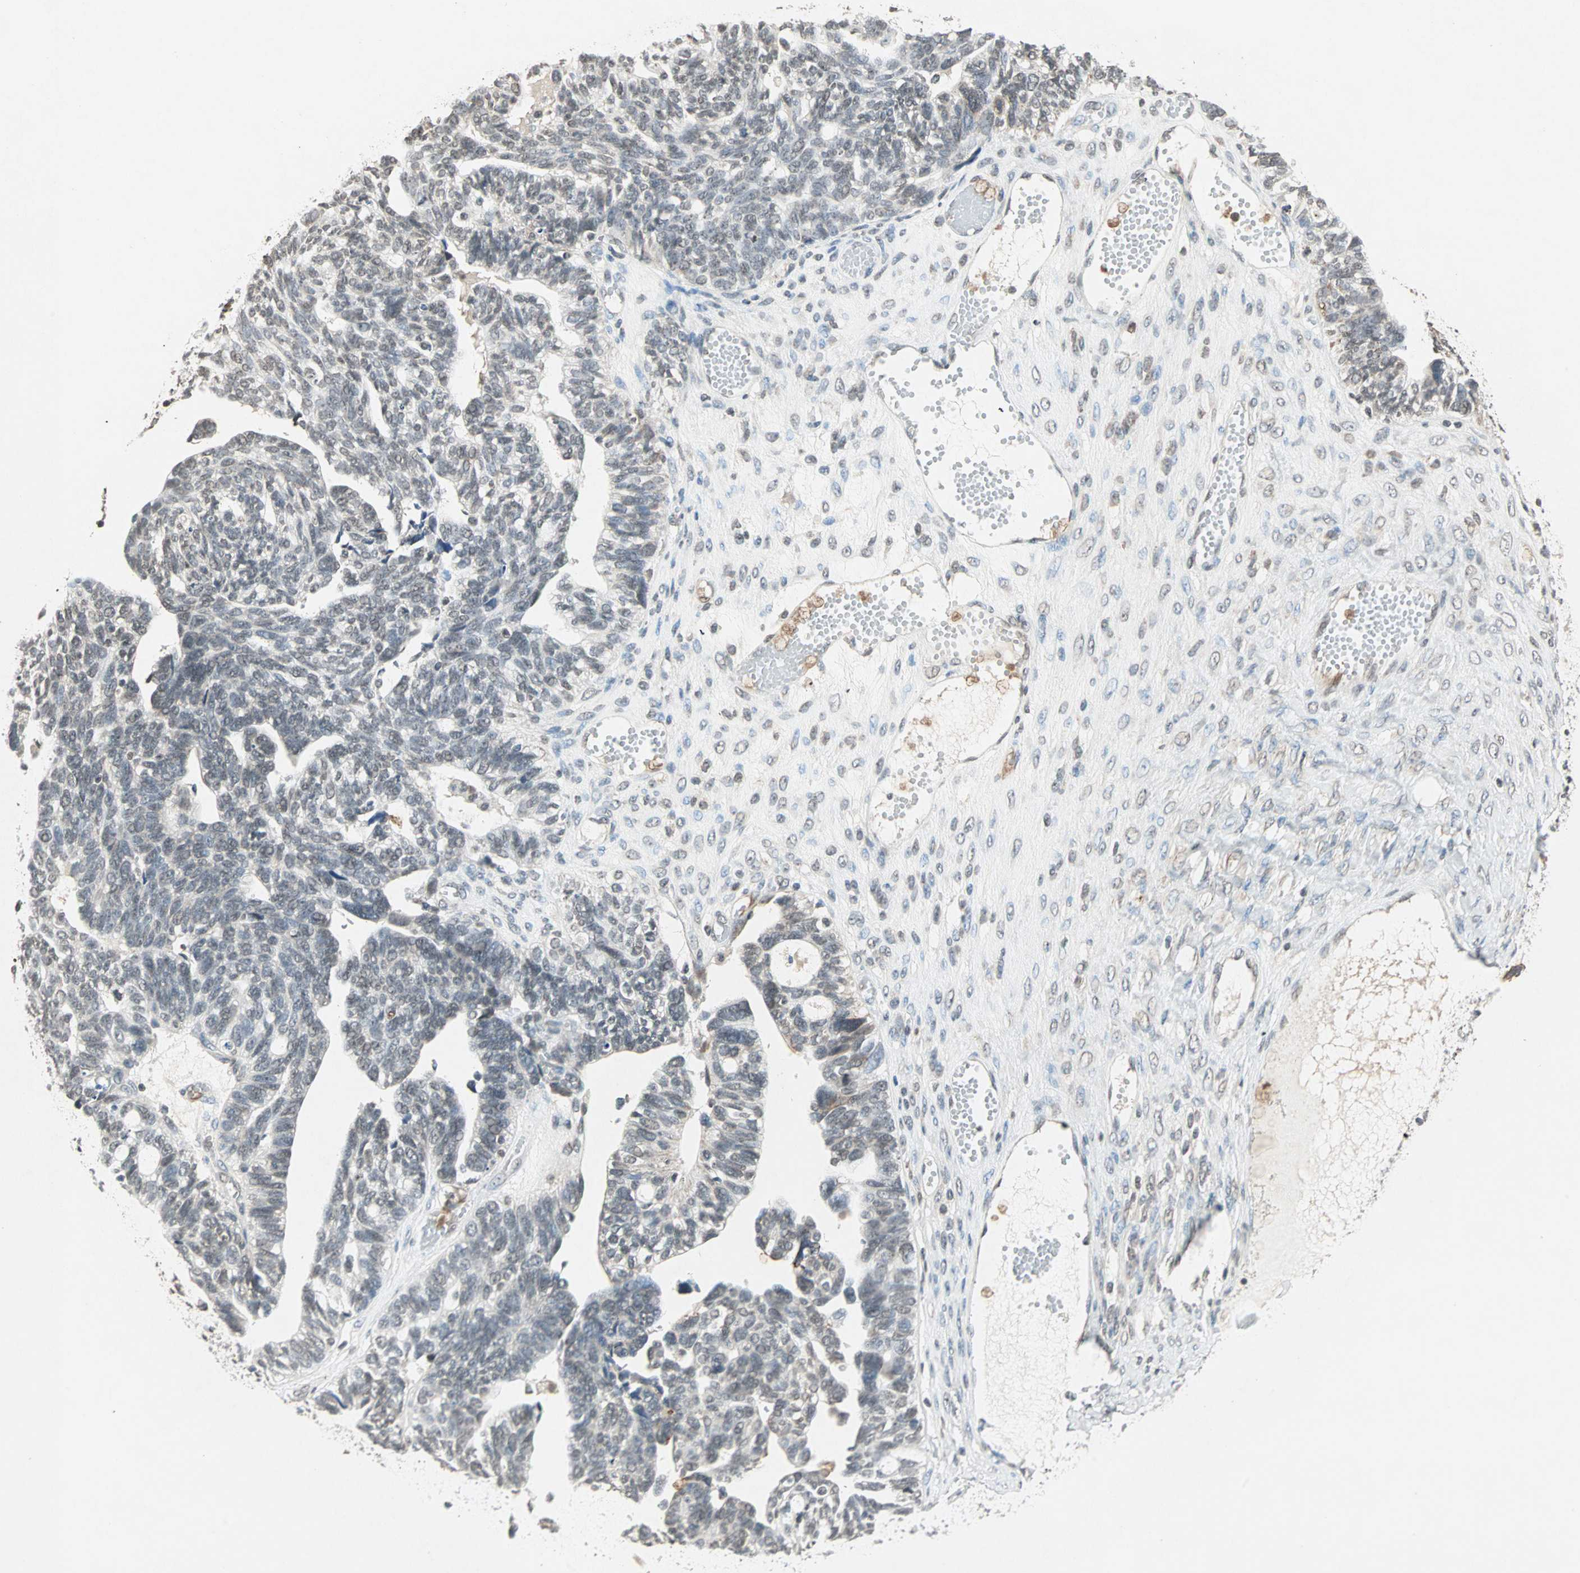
{"staining": {"intensity": "weak", "quantity": "25%-75%", "location": "cytoplasmic/membranous,nuclear"}, "tissue": "ovarian cancer", "cell_type": "Tumor cells", "image_type": "cancer", "snomed": [{"axis": "morphology", "description": "Cystadenocarcinoma, serous, NOS"}, {"axis": "topography", "description": "Ovary"}], "caption": "The histopathology image exhibits staining of ovarian cancer, revealing weak cytoplasmic/membranous and nuclear protein expression (brown color) within tumor cells. (Brightfield microscopy of DAB IHC at high magnification).", "gene": "PRELID1", "patient": {"sex": "female", "age": 79}}